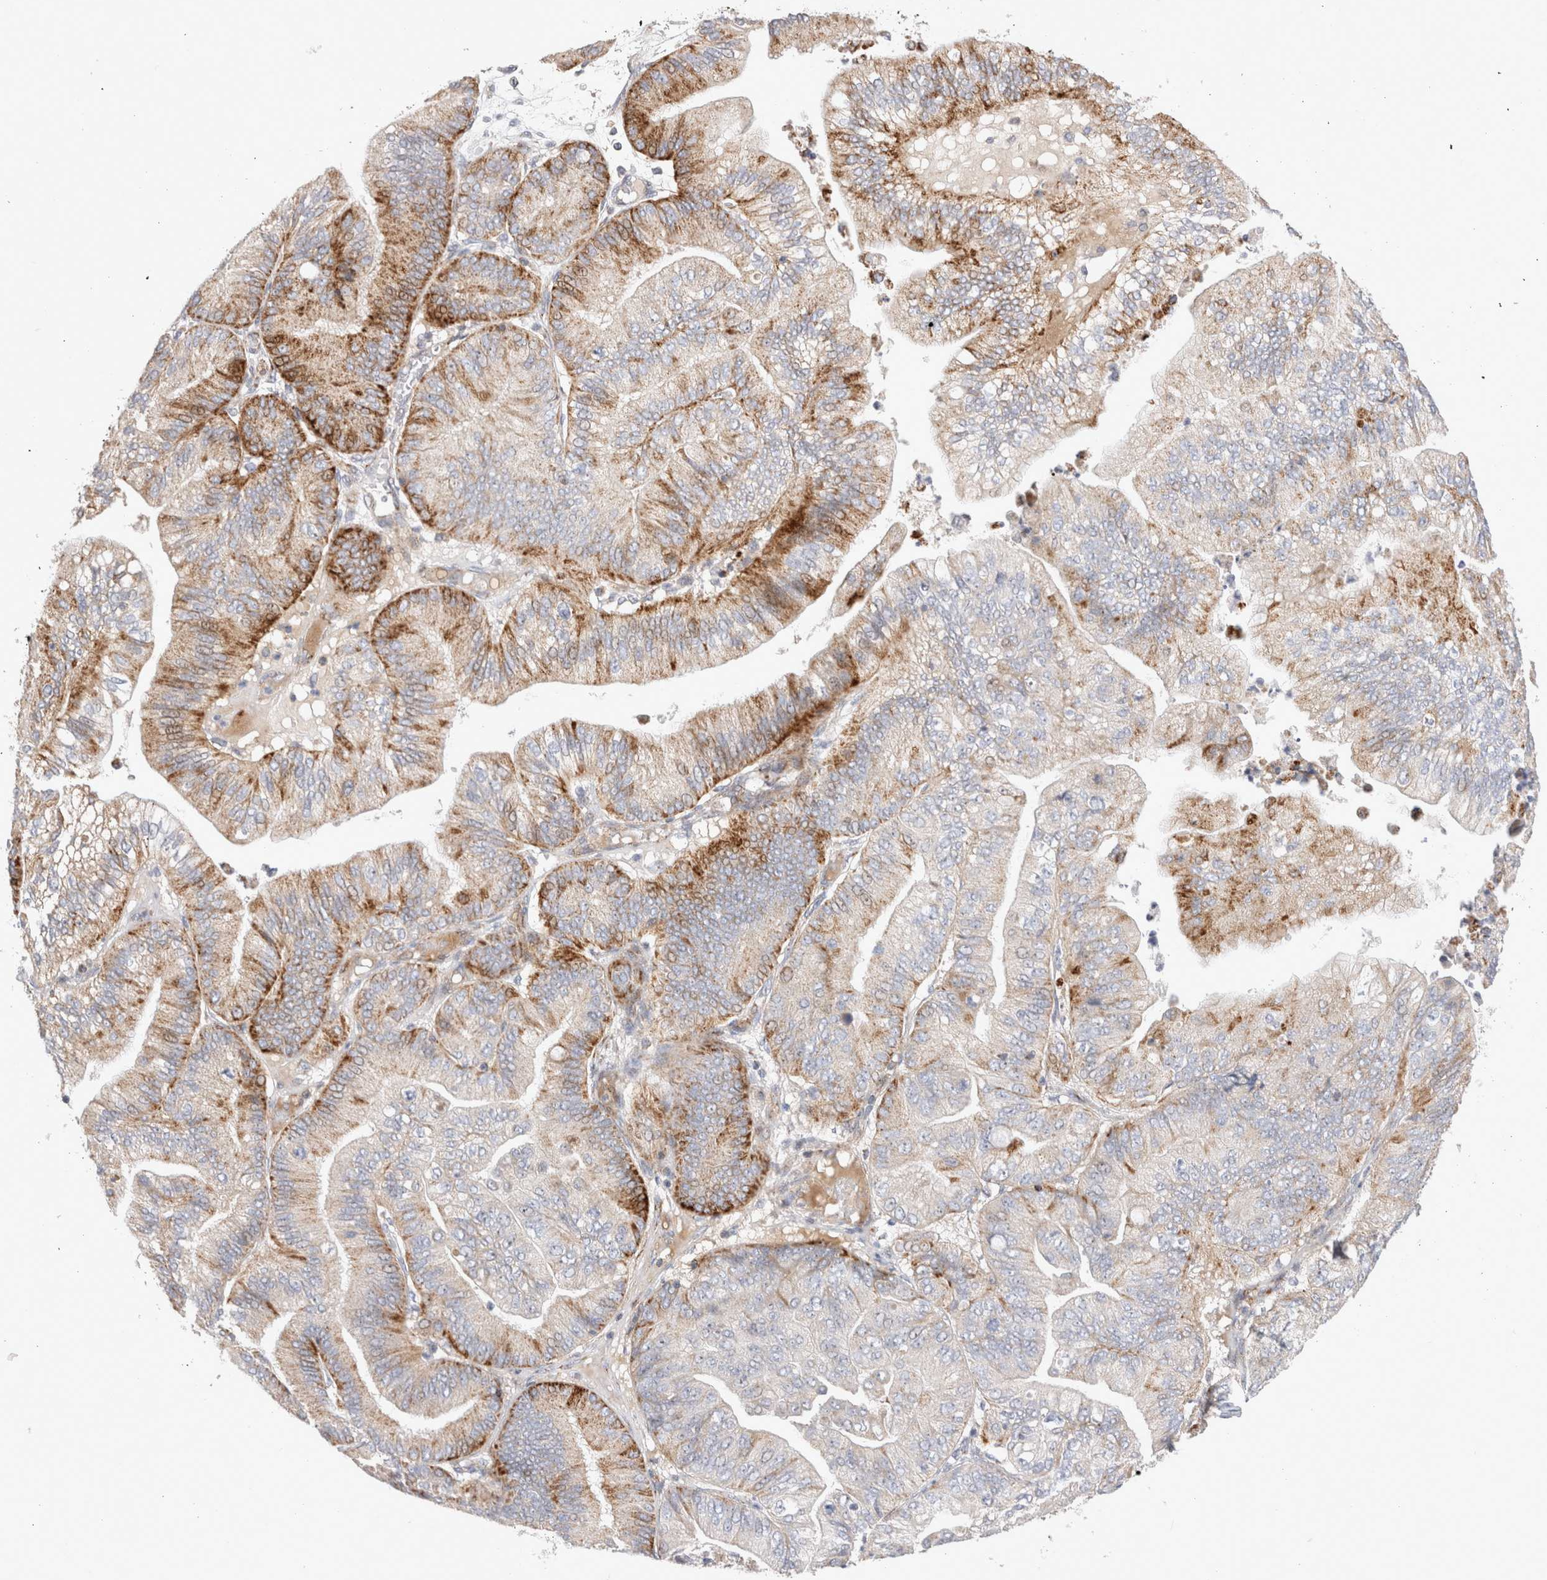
{"staining": {"intensity": "moderate", "quantity": "25%-75%", "location": "cytoplasmic/membranous"}, "tissue": "ovarian cancer", "cell_type": "Tumor cells", "image_type": "cancer", "snomed": [{"axis": "morphology", "description": "Cystadenocarcinoma, mucinous, NOS"}, {"axis": "topography", "description": "Ovary"}], "caption": "Protein expression analysis of human ovarian cancer (mucinous cystadenocarcinoma) reveals moderate cytoplasmic/membranous positivity in approximately 25%-75% of tumor cells.", "gene": "CHADL", "patient": {"sex": "female", "age": 61}}